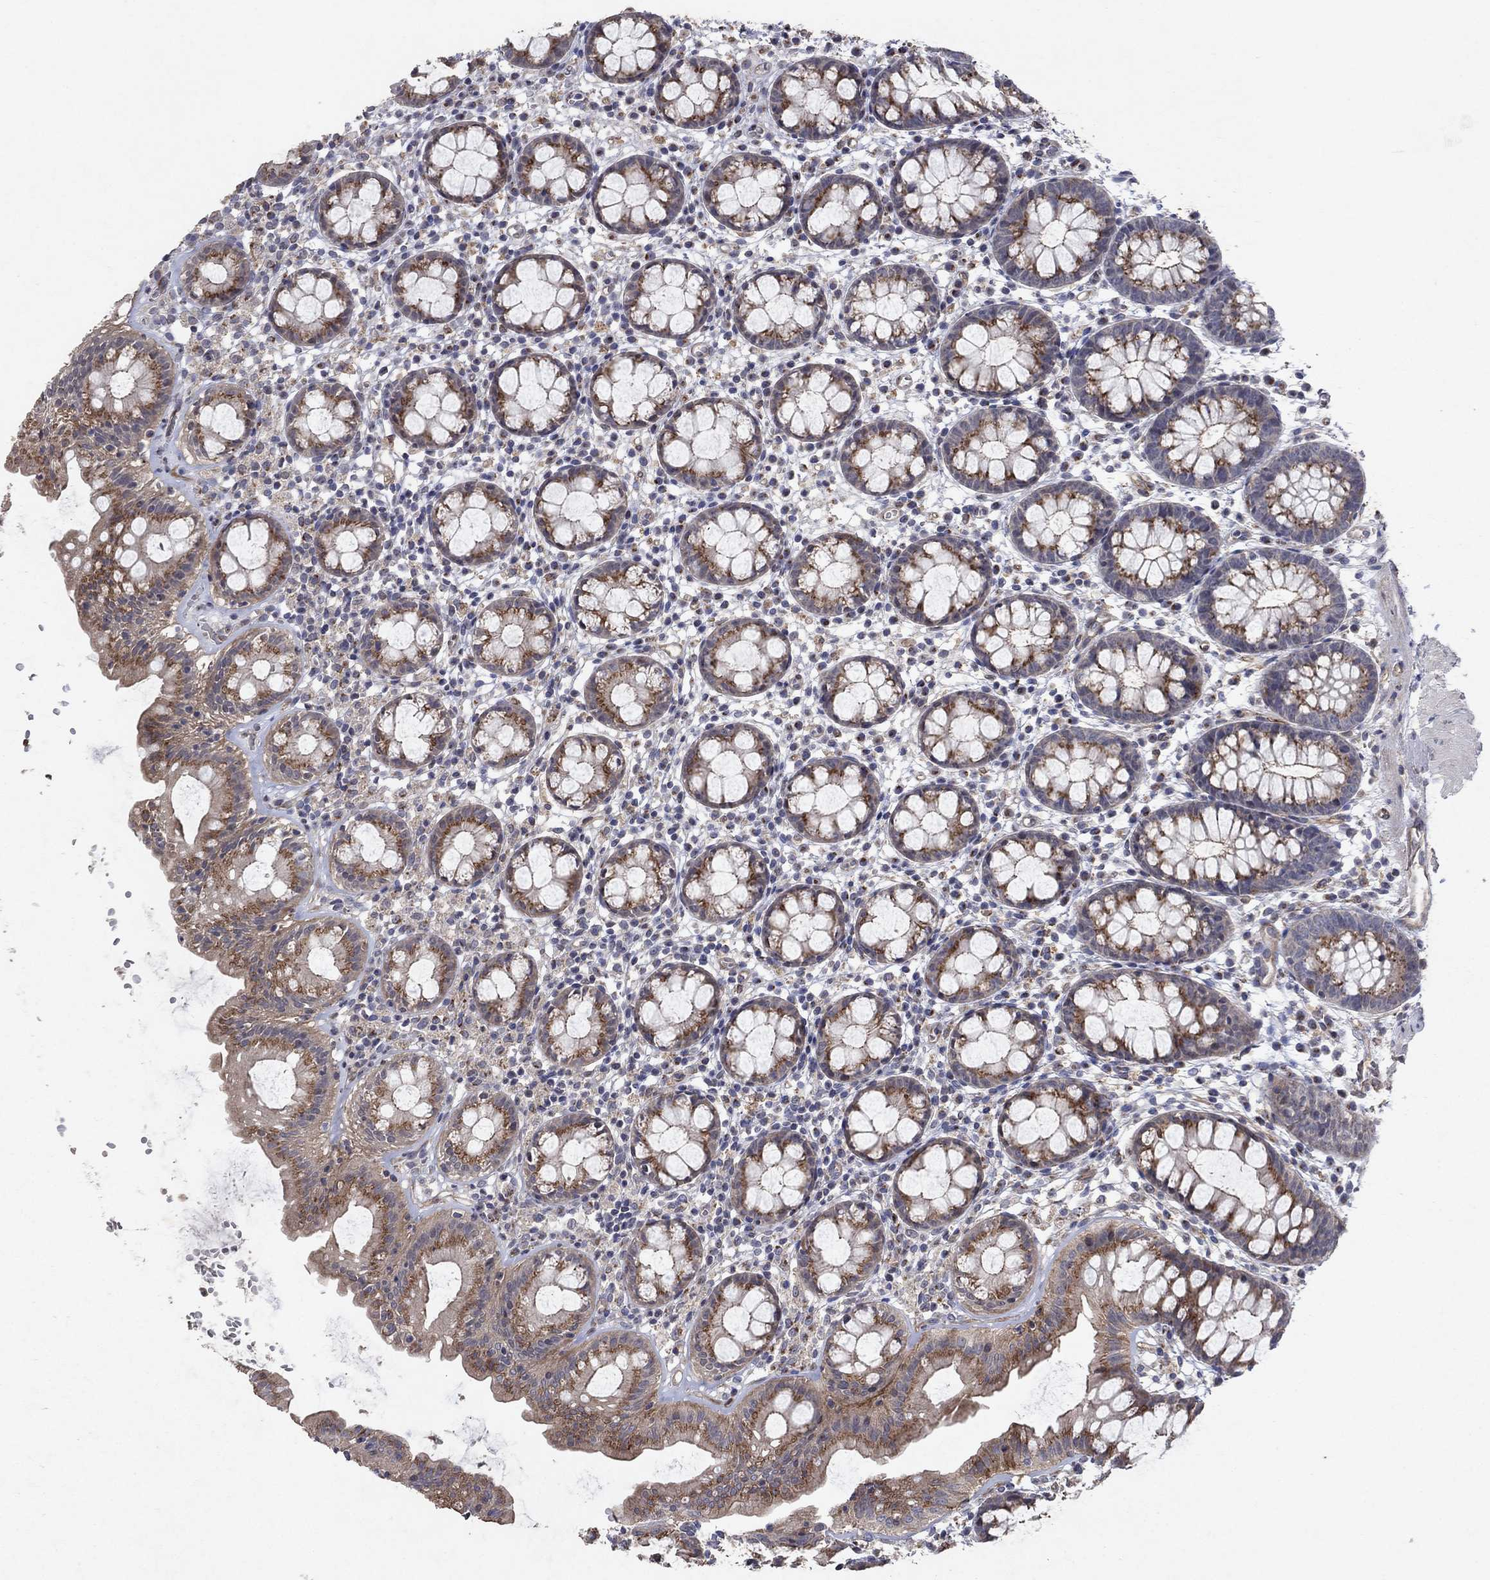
{"staining": {"intensity": "strong", "quantity": "25%-75%", "location": "cytoplasmic/membranous"}, "tissue": "rectum", "cell_type": "Glandular cells", "image_type": "normal", "snomed": [{"axis": "morphology", "description": "Normal tissue, NOS"}, {"axis": "topography", "description": "Rectum"}], "caption": "A micrograph of rectum stained for a protein shows strong cytoplasmic/membranous brown staining in glandular cells. (DAB IHC with brightfield microscopy, high magnification).", "gene": "FRG1", "patient": {"sex": "male", "age": 57}}